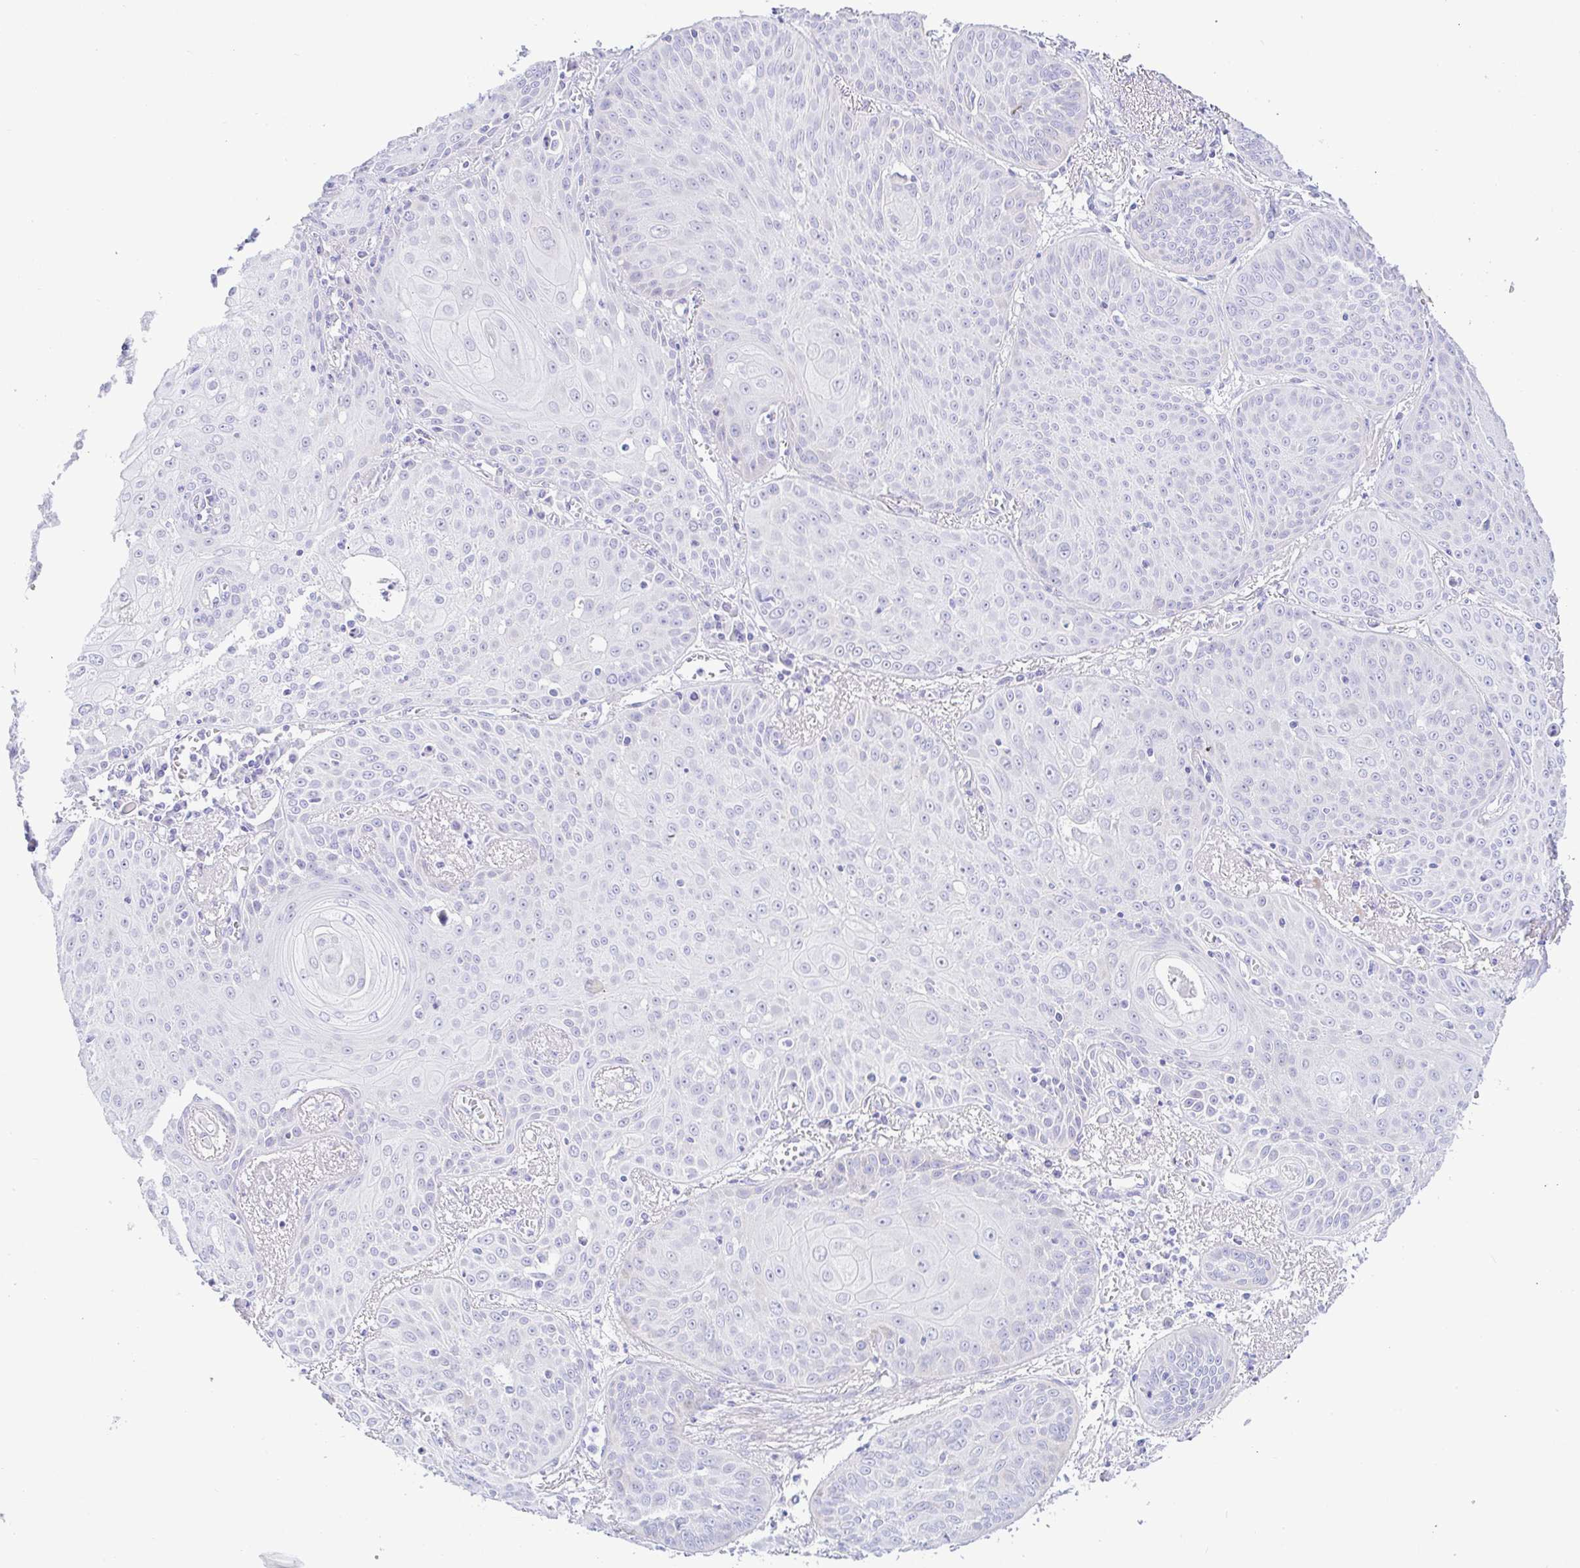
{"staining": {"intensity": "negative", "quantity": "none", "location": "none"}, "tissue": "lung cancer", "cell_type": "Tumor cells", "image_type": "cancer", "snomed": [{"axis": "morphology", "description": "Squamous cell carcinoma, NOS"}, {"axis": "topography", "description": "Lung"}], "caption": "A micrograph of squamous cell carcinoma (lung) stained for a protein demonstrates no brown staining in tumor cells.", "gene": "PINLYP", "patient": {"sex": "male", "age": 74}}